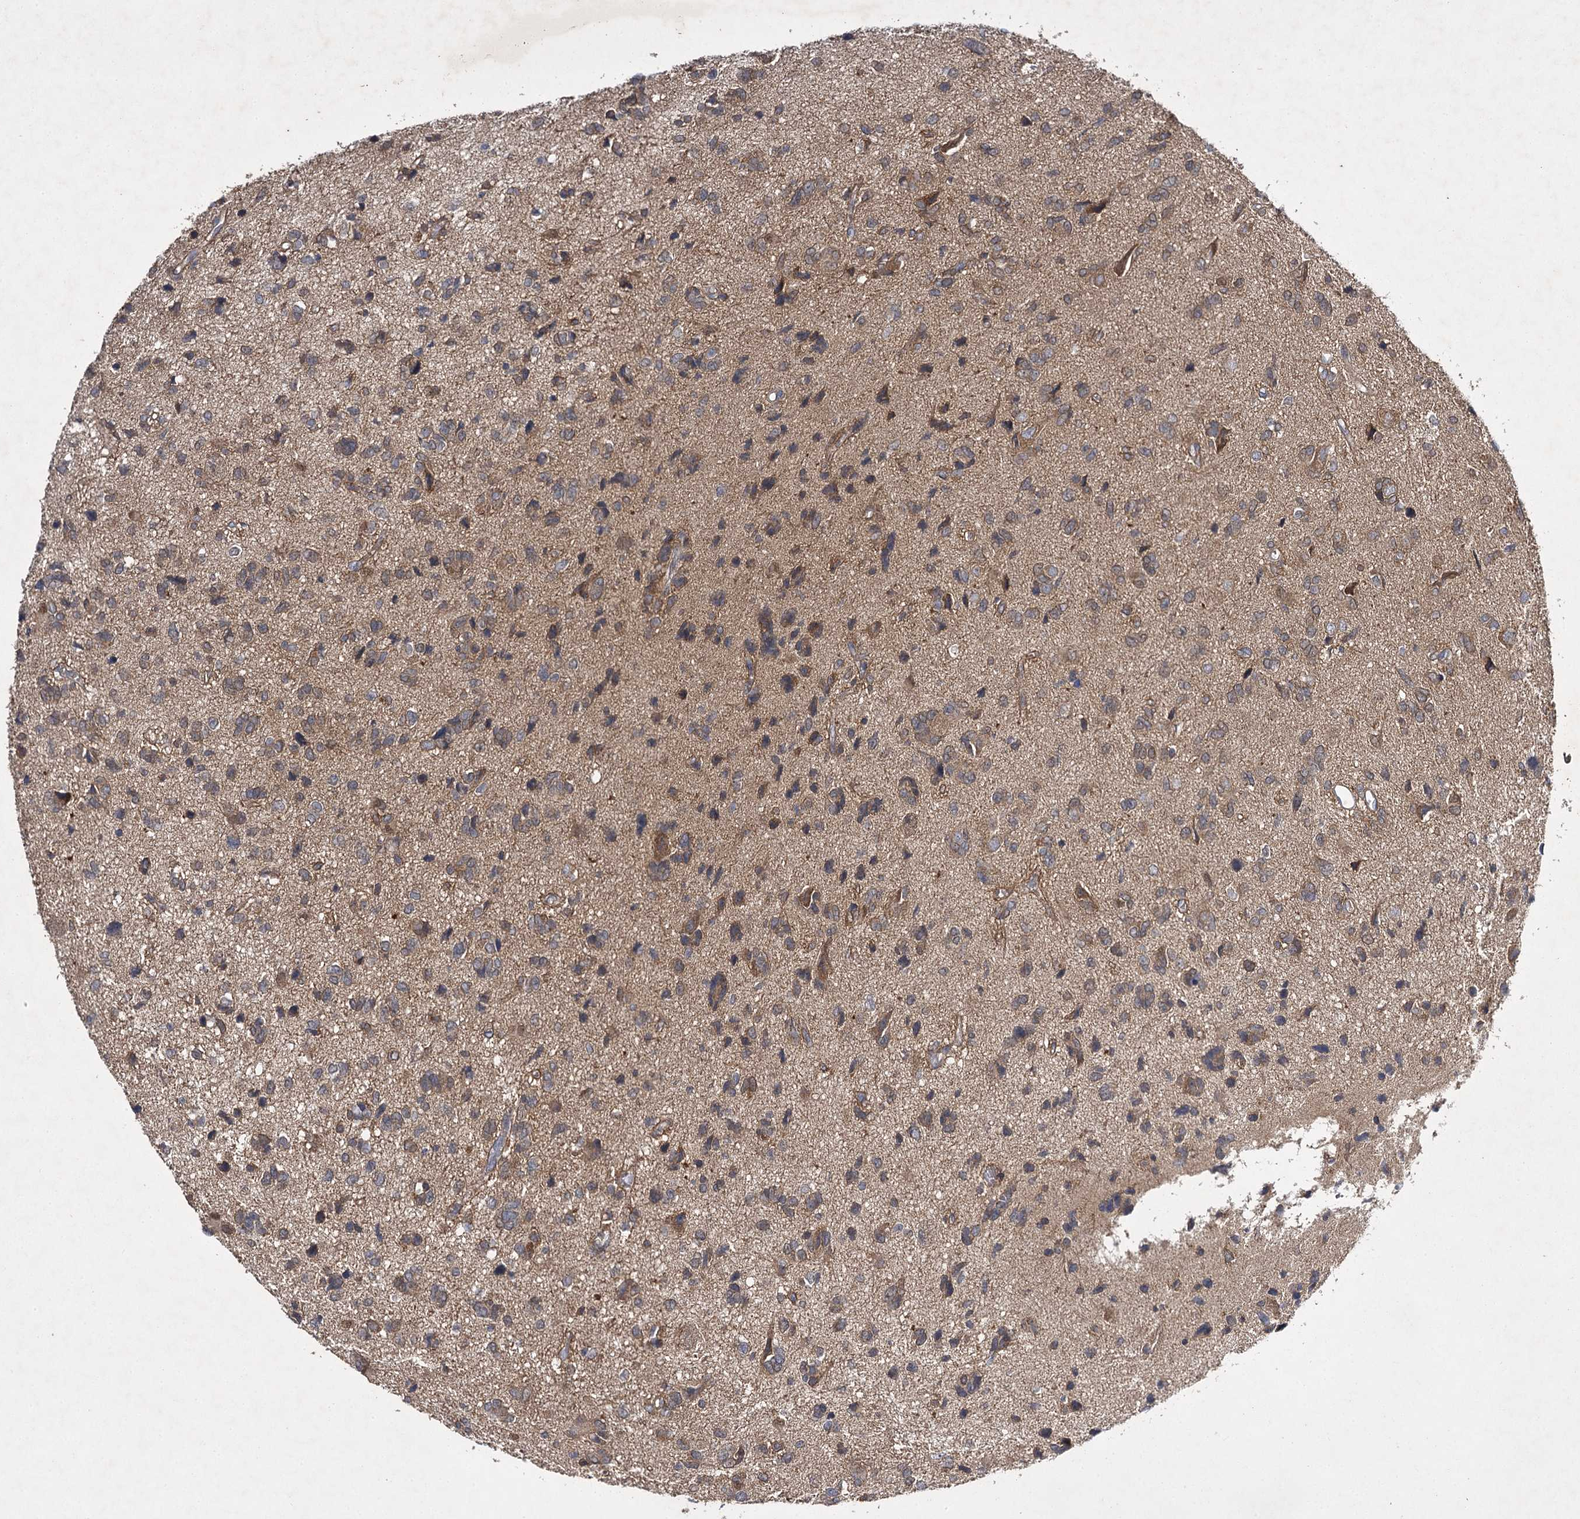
{"staining": {"intensity": "moderate", "quantity": "<25%", "location": "cytoplasmic/membranous"}, "tissue": "glioma", "cell_type": "Tumor cells", "image_type": "cancer", "snomed": [{"axis": "morphology", "description": "Glioma, malignant, High grade"}, {"axis": "topography", "description": "Brain"}], "caption": "Human high-grade glioma (malignant) stained with a protein marker demonstrates moderate staining in tumor cells.", "gene": "BCR", "patient": {"sex": "female", "age": 59}}